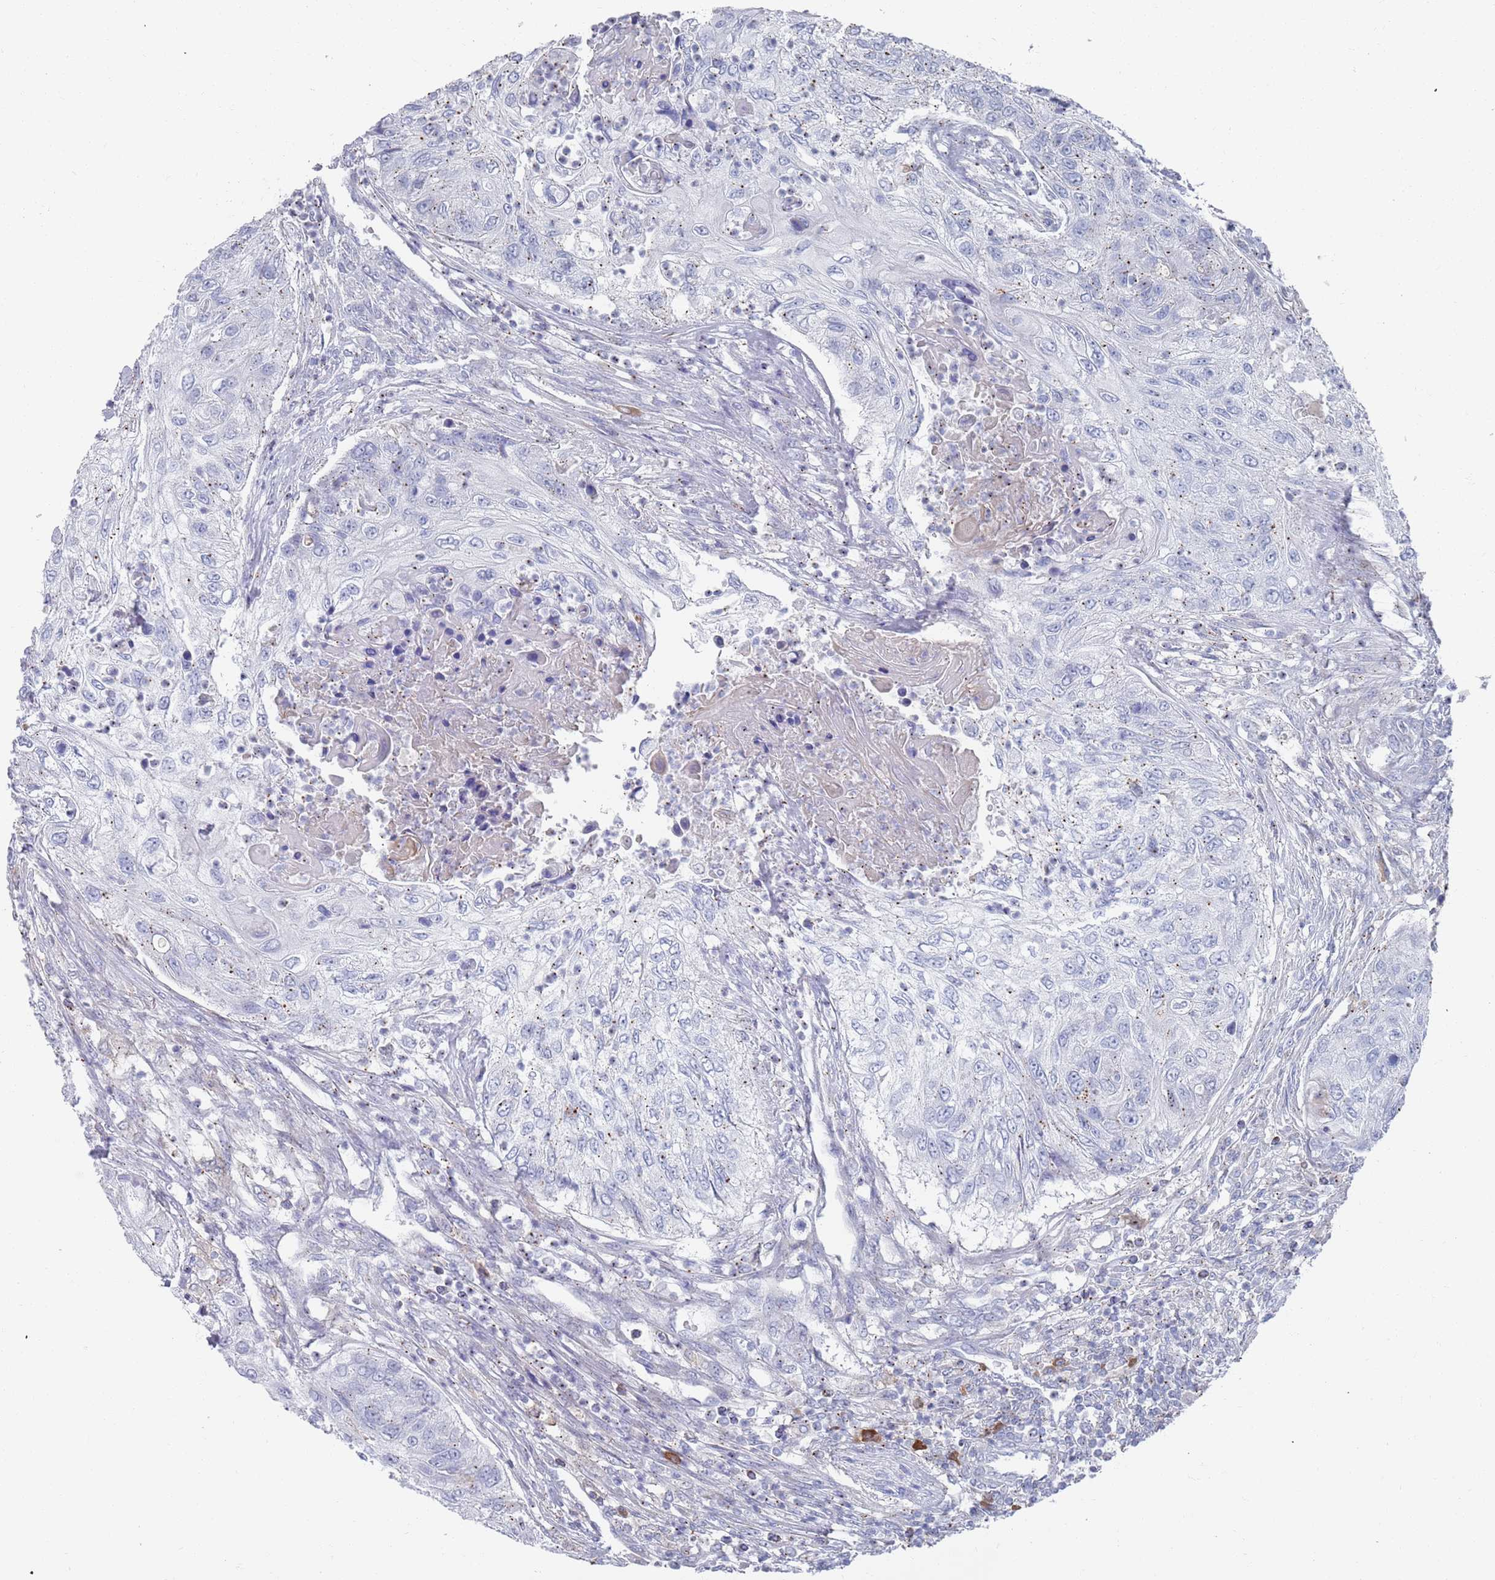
{"staining": {"intensity": "negative", "quantity": "none", "location": "none"}, "tissue": "urothelial cancer", "cell_type": "Tumor cells", "image_type": "cancer", "snomed": [{"axis": "morphology", "description": "Urothelial carcinoma, High grade"}, {"axis": "topography", "description": "Urinary bladder"}], "caption": "Urothelial cancer was stained to show a protein in brown. There is no significant expression in tumor cells. (DAB (3,3'-diaminobenzidine) immunohistochemistry (IHC) visualized using brightfield microscopy, high magnification).", "gene": "MAT1A", "patient": {"sex": "female", "age": 60}}